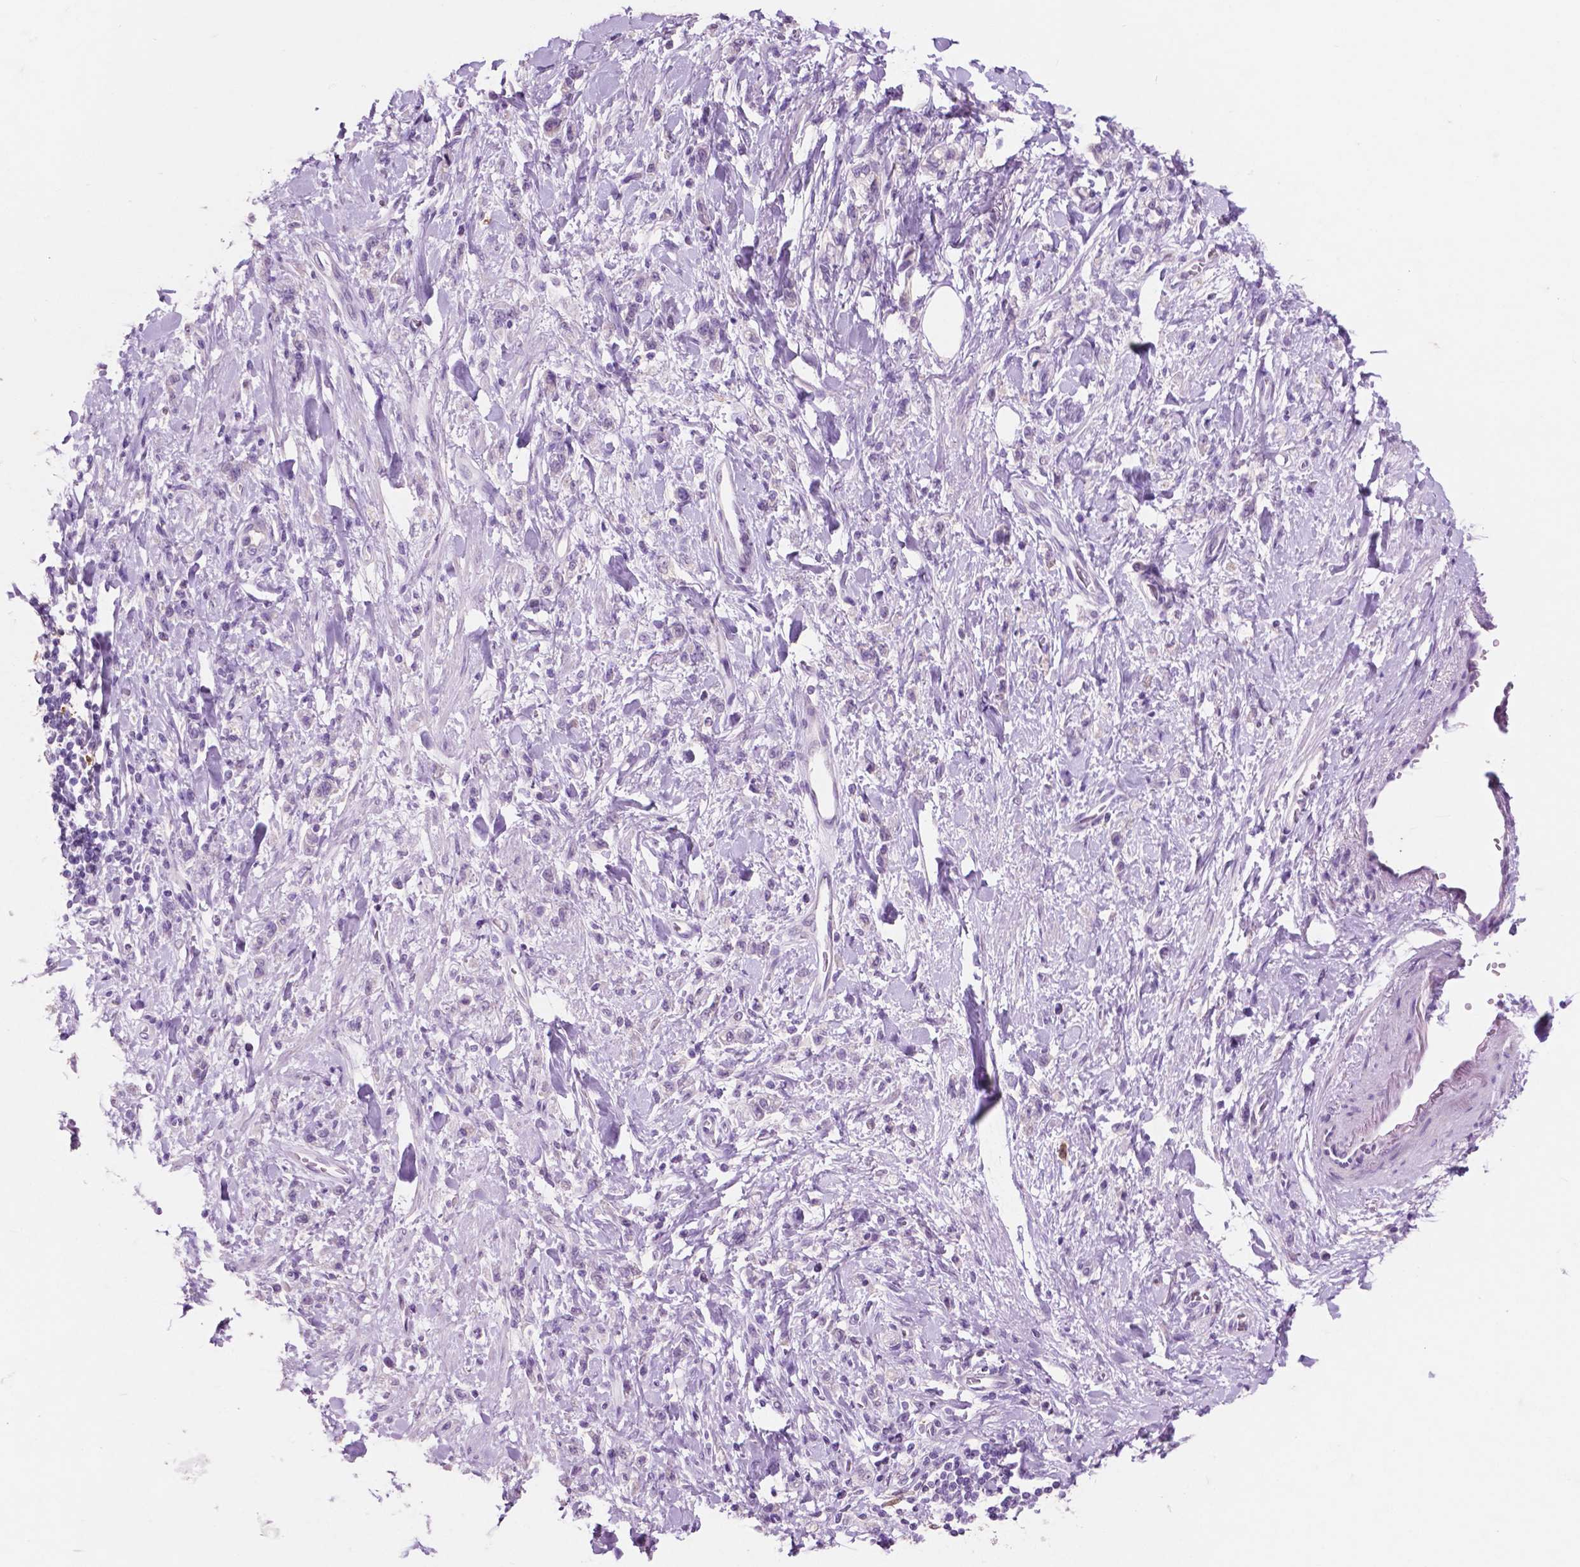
{"staining": {"intensity": "negative", "quantity": "none", "location": "none"}, "tissue": "stomach cancer", "cell_type": "Tumor cells", "image_type": "cancer", "snomed": [{"axis": "morphology", "description": "Adenocarcinoma, NOS"}, {"axis": "topography", "description": "Stomach"}], "caption": "Tumor cells show no significant protein staining in stomach cancer (adenocarcinoma). (Immunohistochemistry, brightfield microscopy, high magnification).", "gene": "IDO1", "patient": {"sex": "male", "age": 77}}